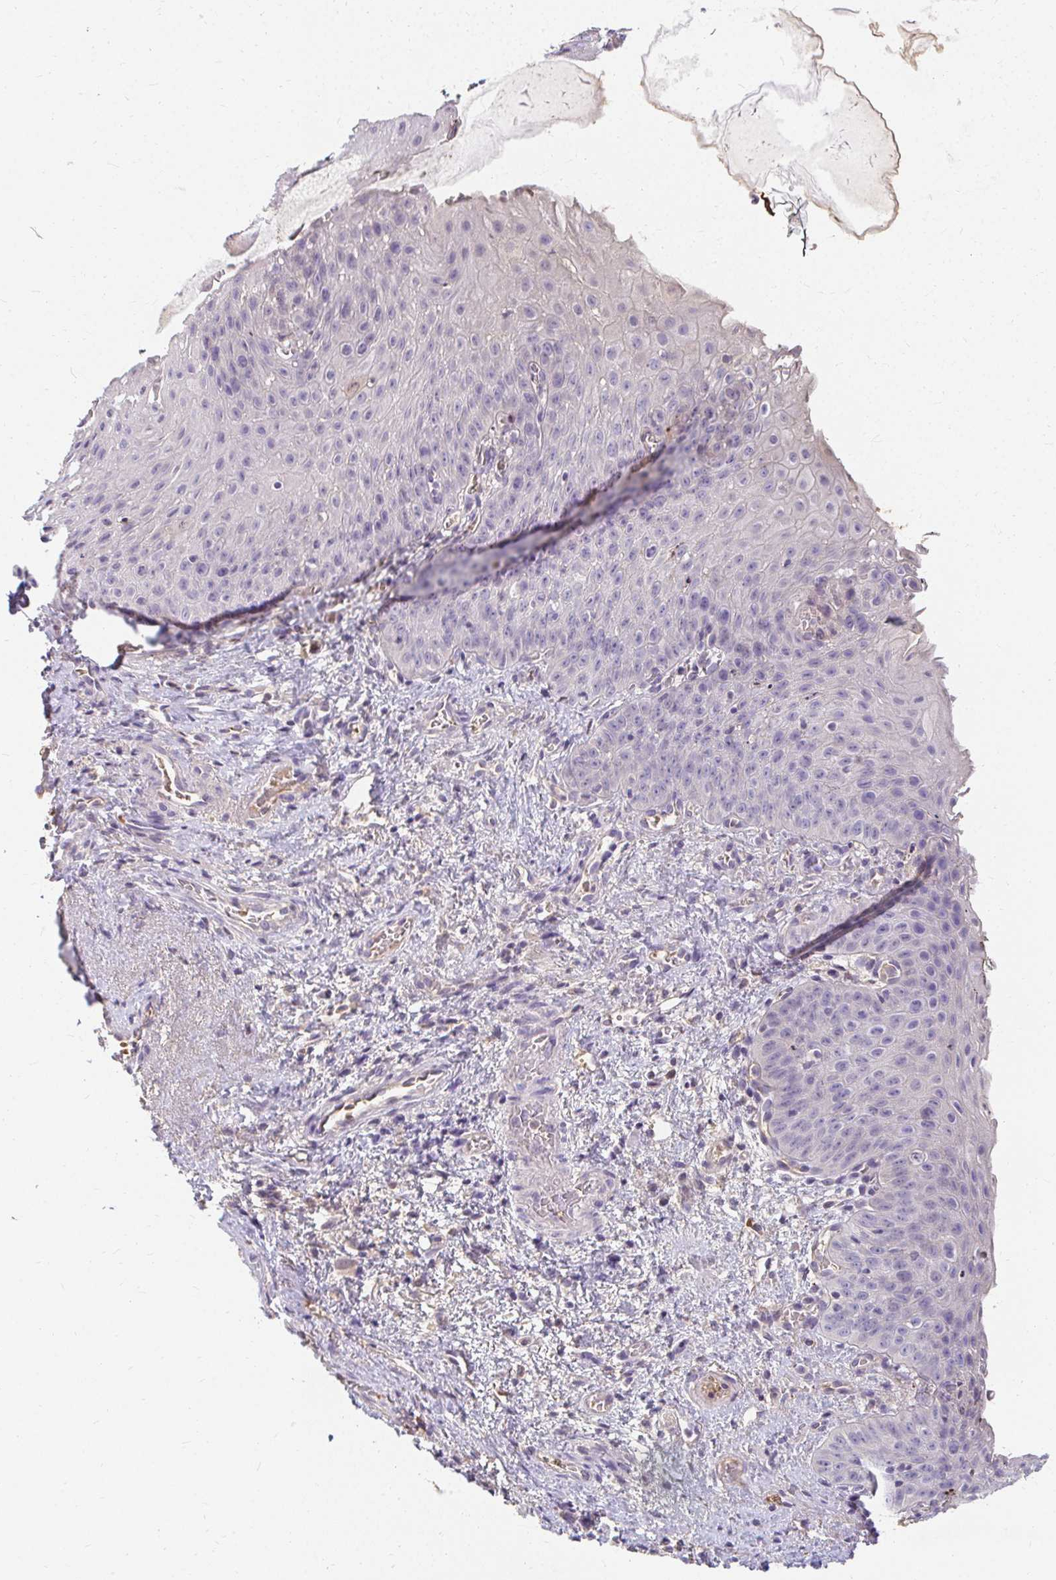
{"staining": {"intensity": "negative", "quantity": "none", "location": "none"}, "tissue": "esophagus", "cell_type": "Squamous epithelial cells", "image_type": "normal", "snomed": [{"axis": "morphology", "description": "Normal tissue, NOS"}, {"axis": "topography", "description": "Esophagus"}], "caption": "Immunohistochemistry of normal esophagus shows no expression in squamous epithelial cells.", "gene": "LOXL4", "patient": {"sex": "male", "age": 71}}